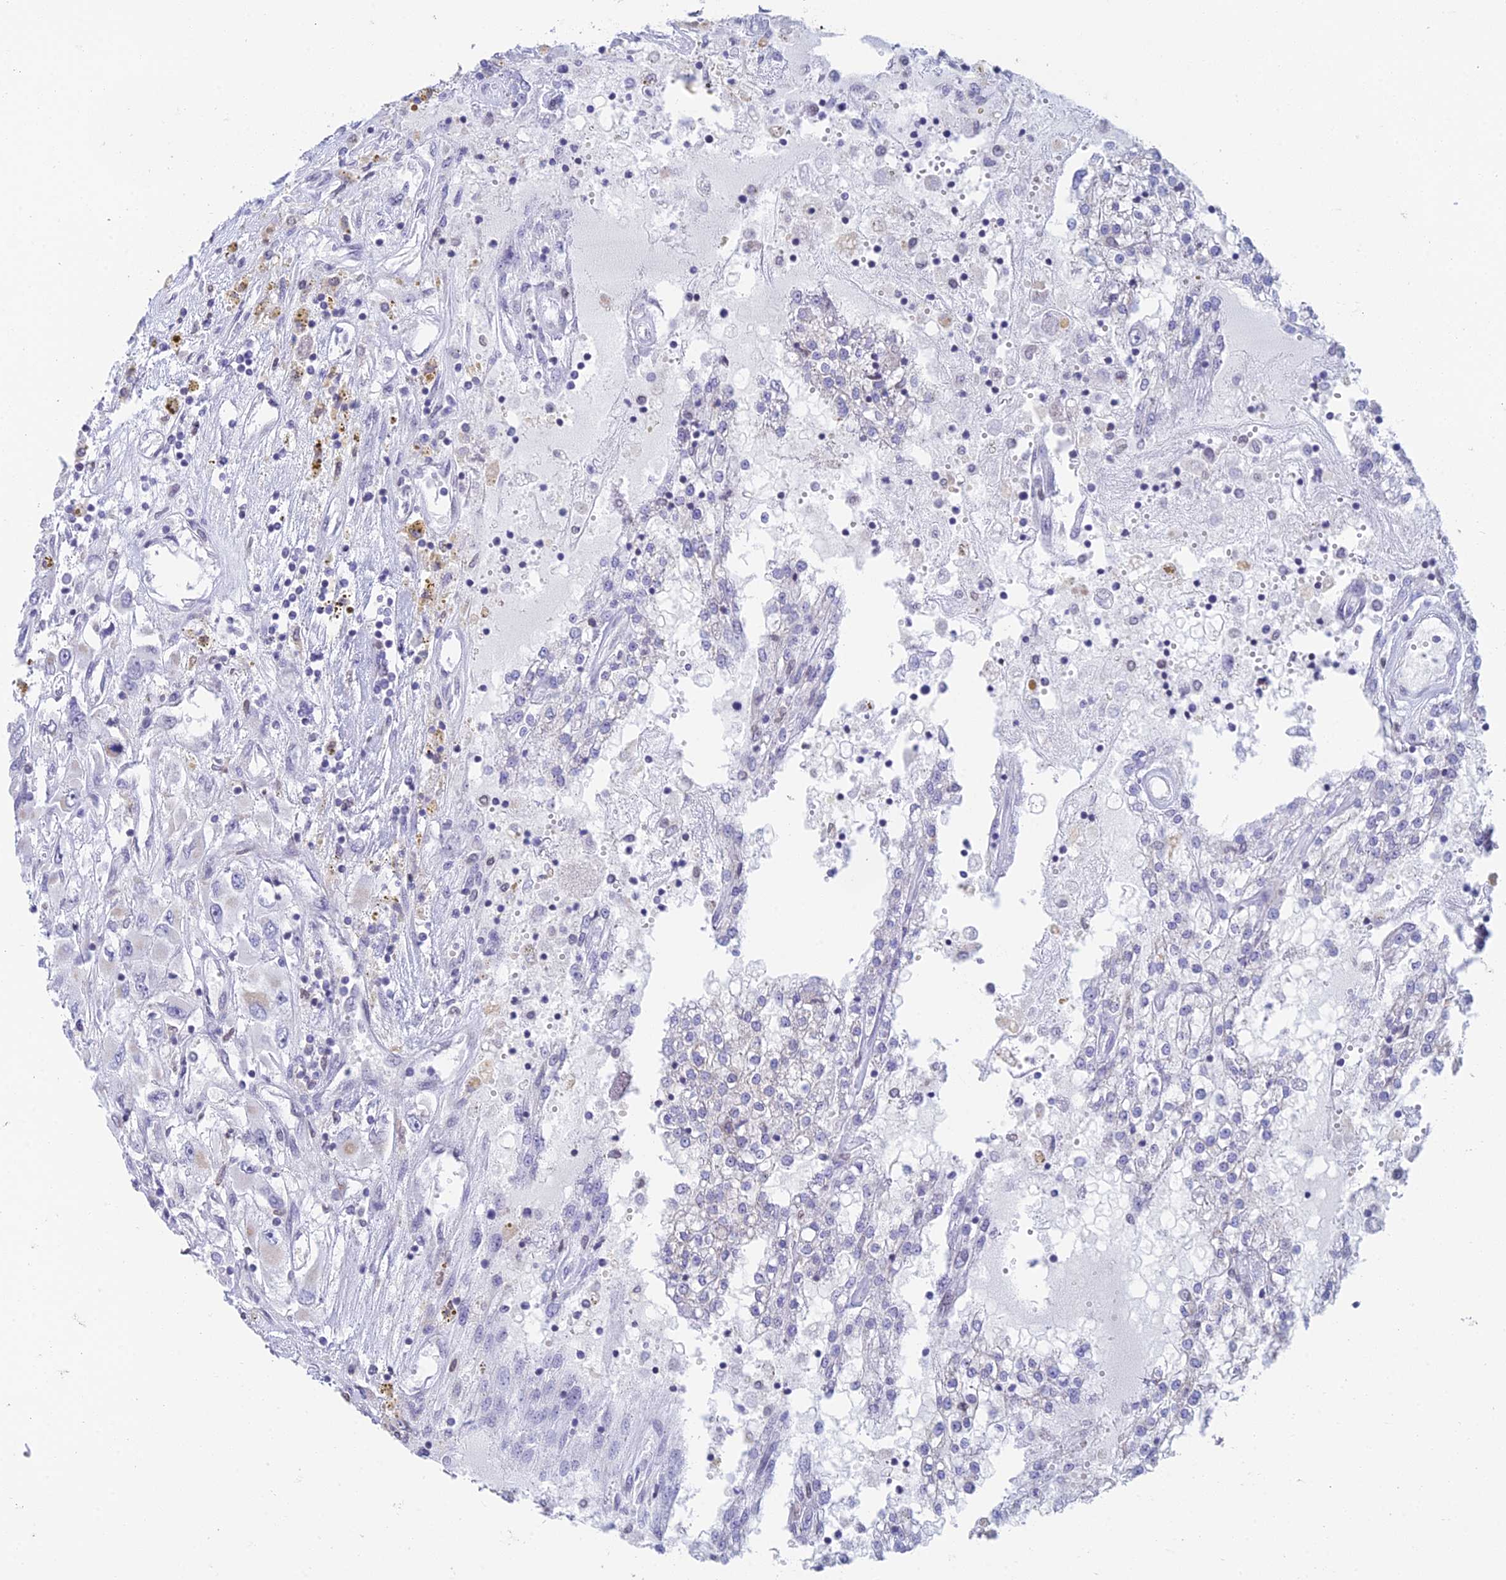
{"staining": {"intensity": "negative", "quantity": "none", "location": "none"}, "tissue": "renal cancer", "cell_type": "Tumor cells", "image_type": "cancer", "snomed": [{"axis": "morphology", "description": "Adenocarcinoma, NOS"}, {"axis": "topography", "description": "Kidney"}], "caption": "DAB (3,3'-diaminobenzidine) immunohistochemical staining of human renal cancer (adenocarcinoma) exhibits no significant positivity in tumor cells.", "gene": "REXO5", "patient": {"sex": "female", "age": 52}}